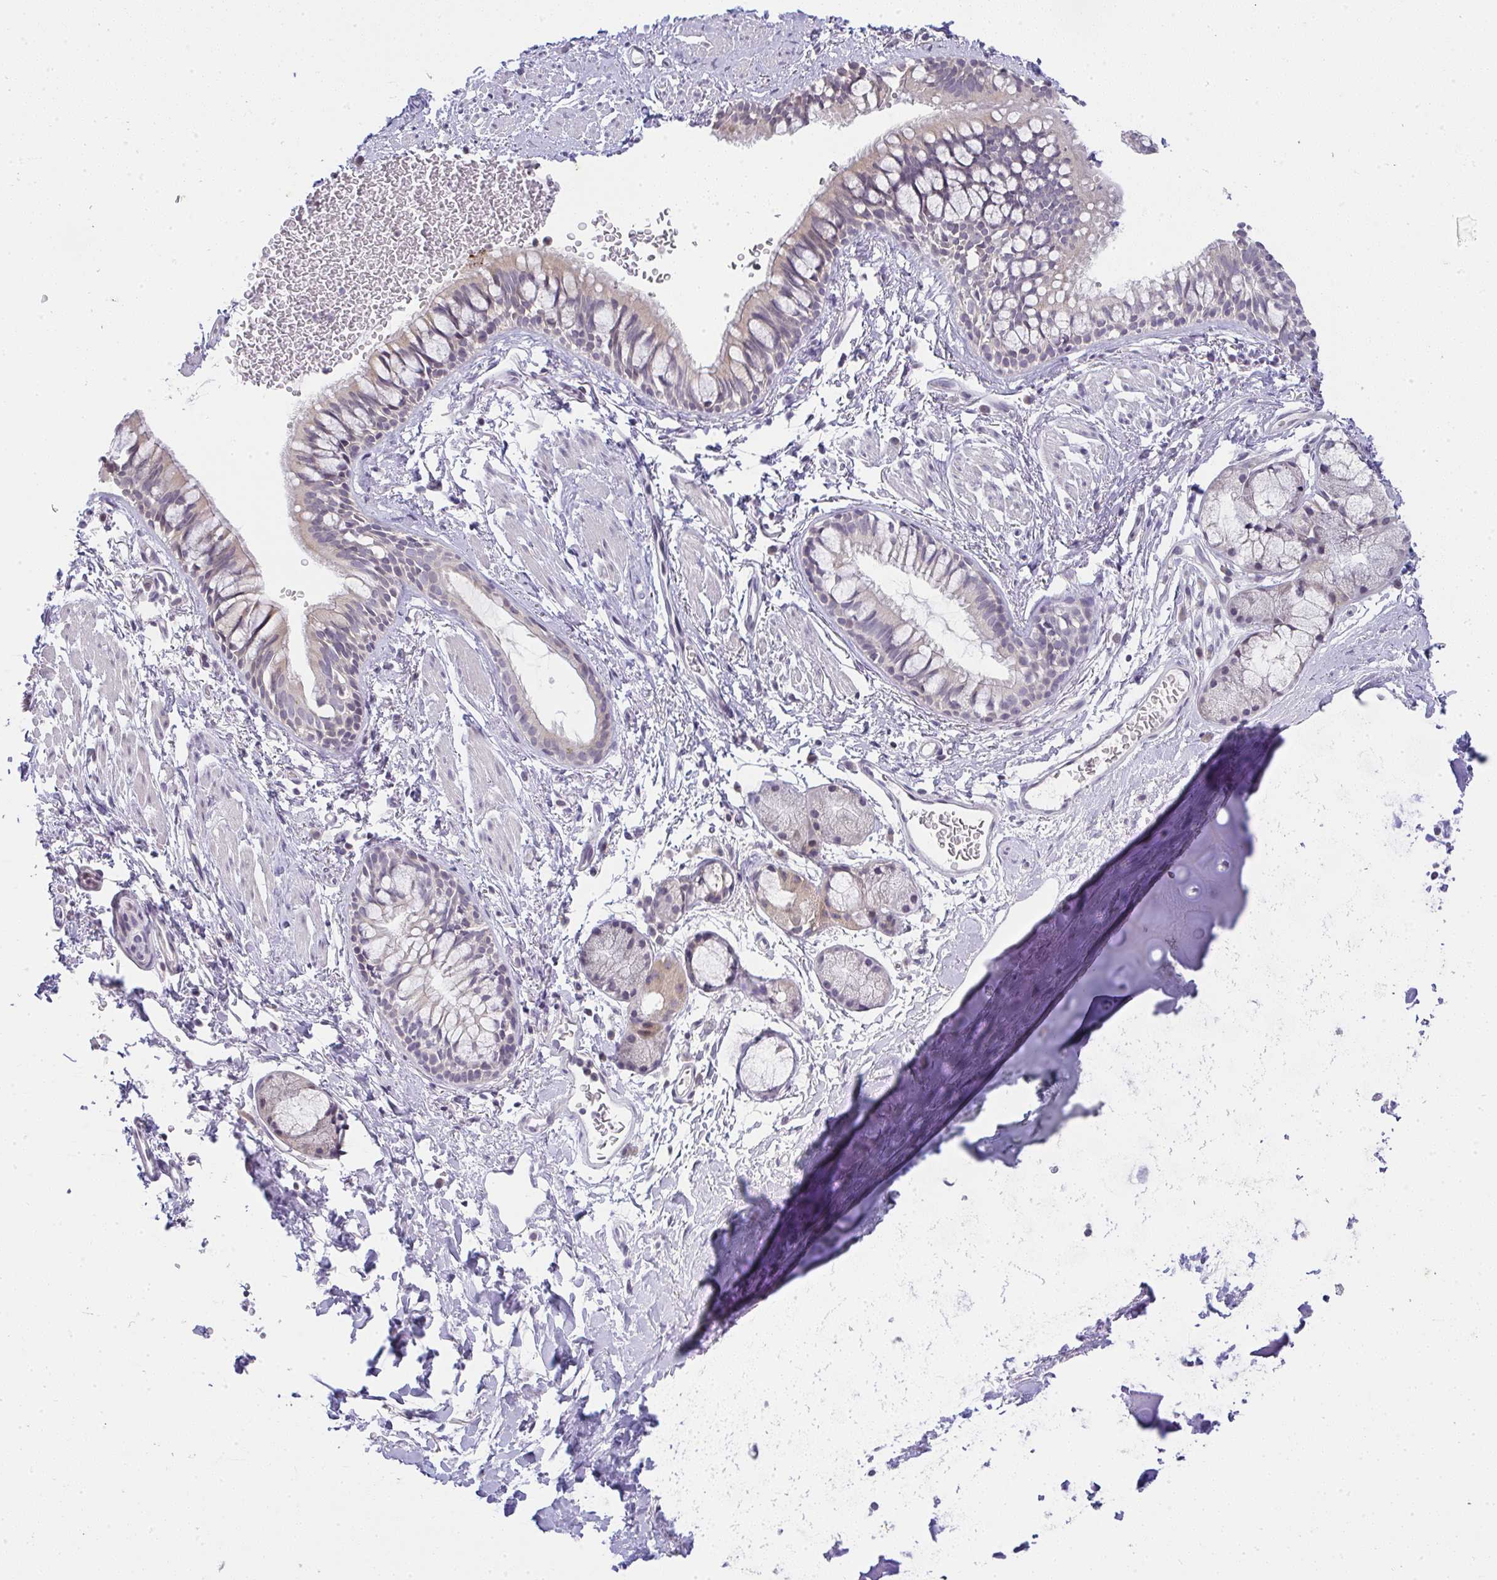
{"staining": {"intensity": "negative", "quantity": "none", "location": "none"}, "tissue": "bronchus", "cell_type": "Respiratory epithelial cells", "image_type": "normal", "snomed": [{"axis": "morphology", "description": "Normal tissue, NOS"}, {"axis": "topography", "description": "Lymph node"}, {"axis": "topography", "description": "Cartilage tissue"}, {"axis": "topography", "description": "Bronchus"}], "caption": "Immunohistochemical staining of benign bronchus reveals no significant staining in respiratory epithelial cells. (Stains: DAB immunohistochemistry (IHC) with hematoxylin counter stain, Microscopy: brightfield microscopy at high magnification).", "gene": "CACNA1S", "patient": {"sex": "female", "age": 70}}